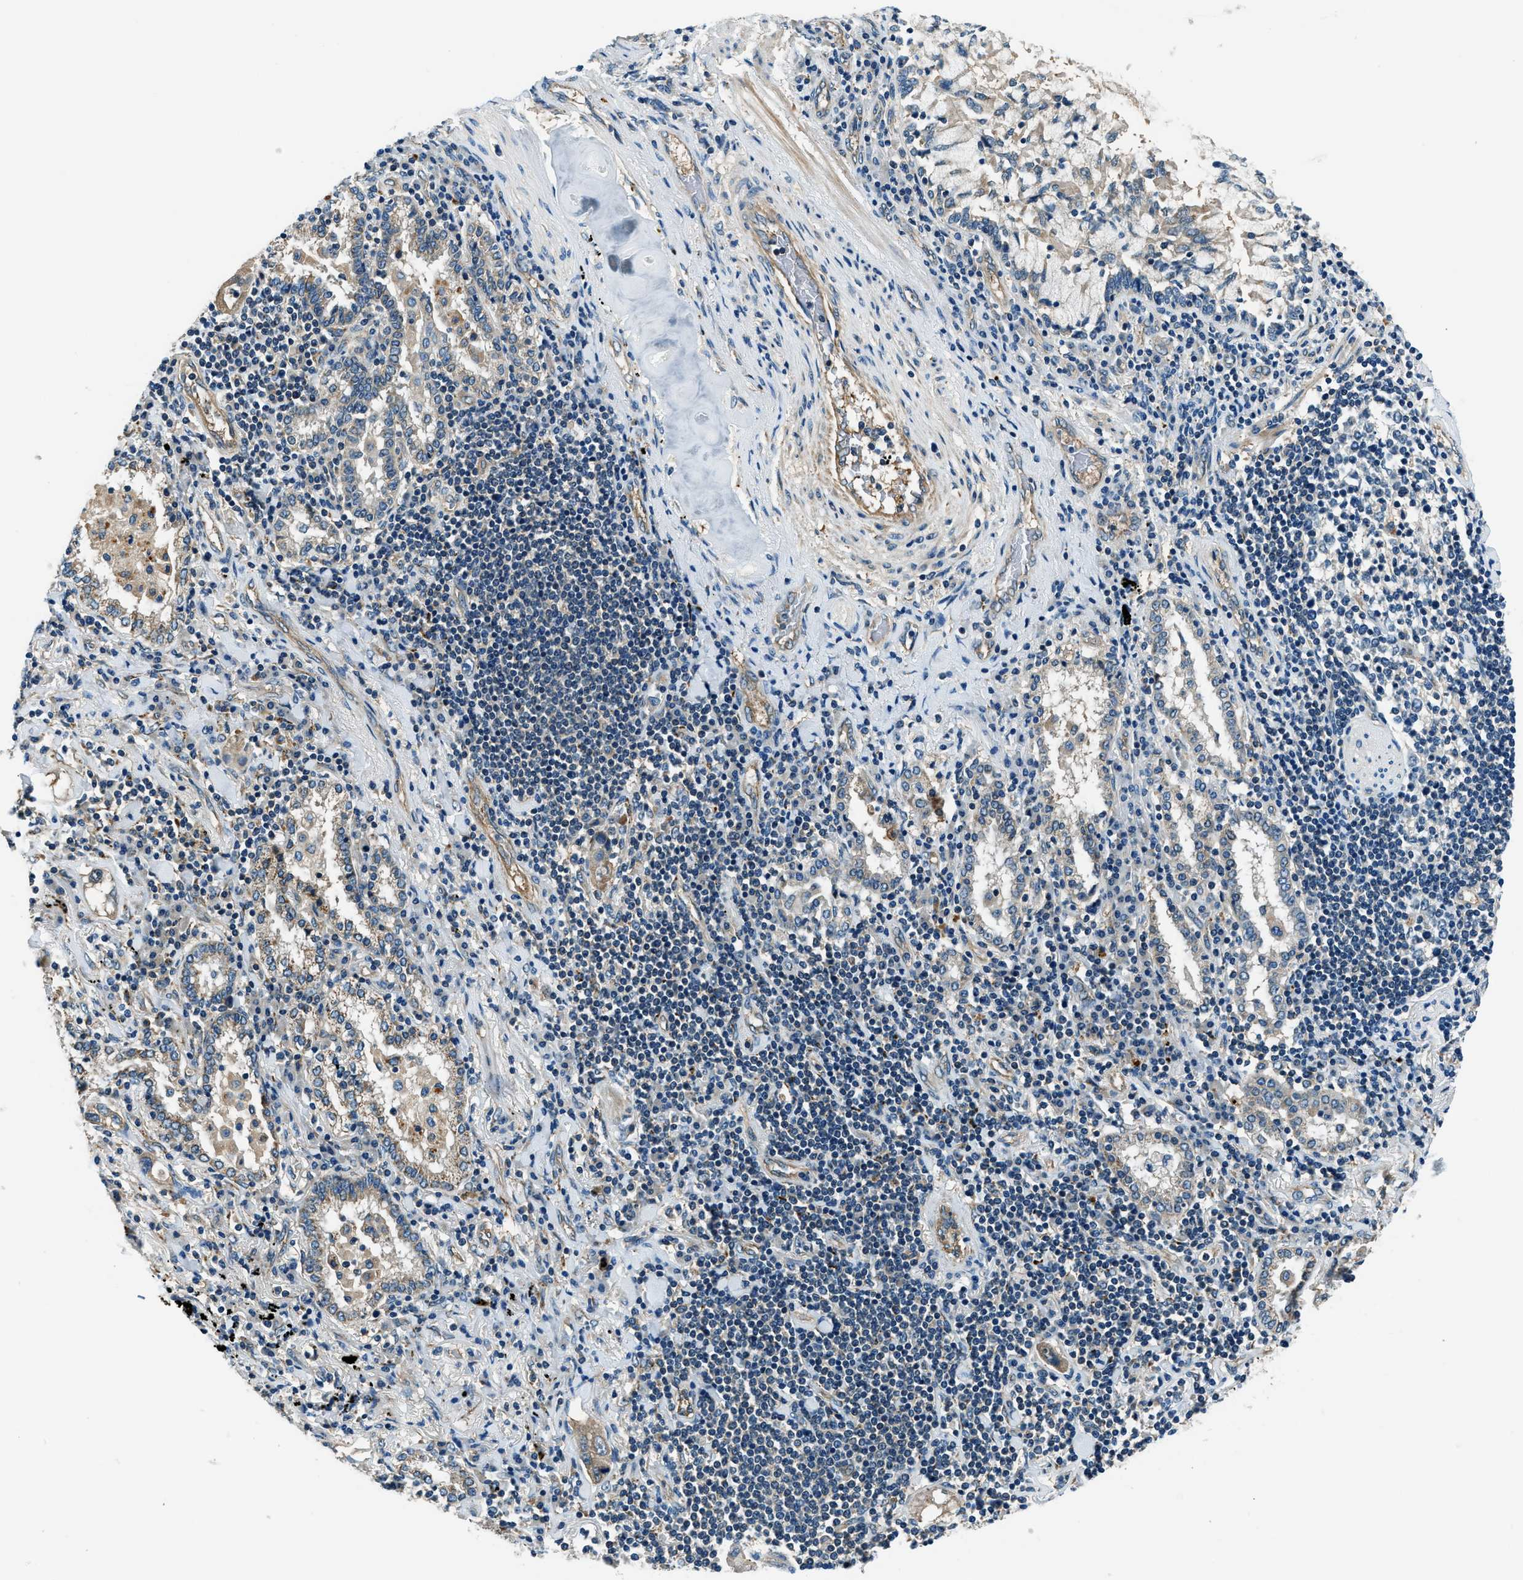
{"staining": {"intensity": "negative", "quantity": "none", "location": "none"}, "tissue": "lung cancer", "cell_type": "Tumor cells", "image_type": "cancer", "snomed": [{"axis": "morphology", "description": "Adenocarcinoma, NOS"}, {"axis": "topography", "description": "Lung"}], "caption": "Tumor cells show no significant protein positivity in lung adenocarcinoma.", "gene": "SLC19A2", "patient": {"sex": "female", "age": 65}}